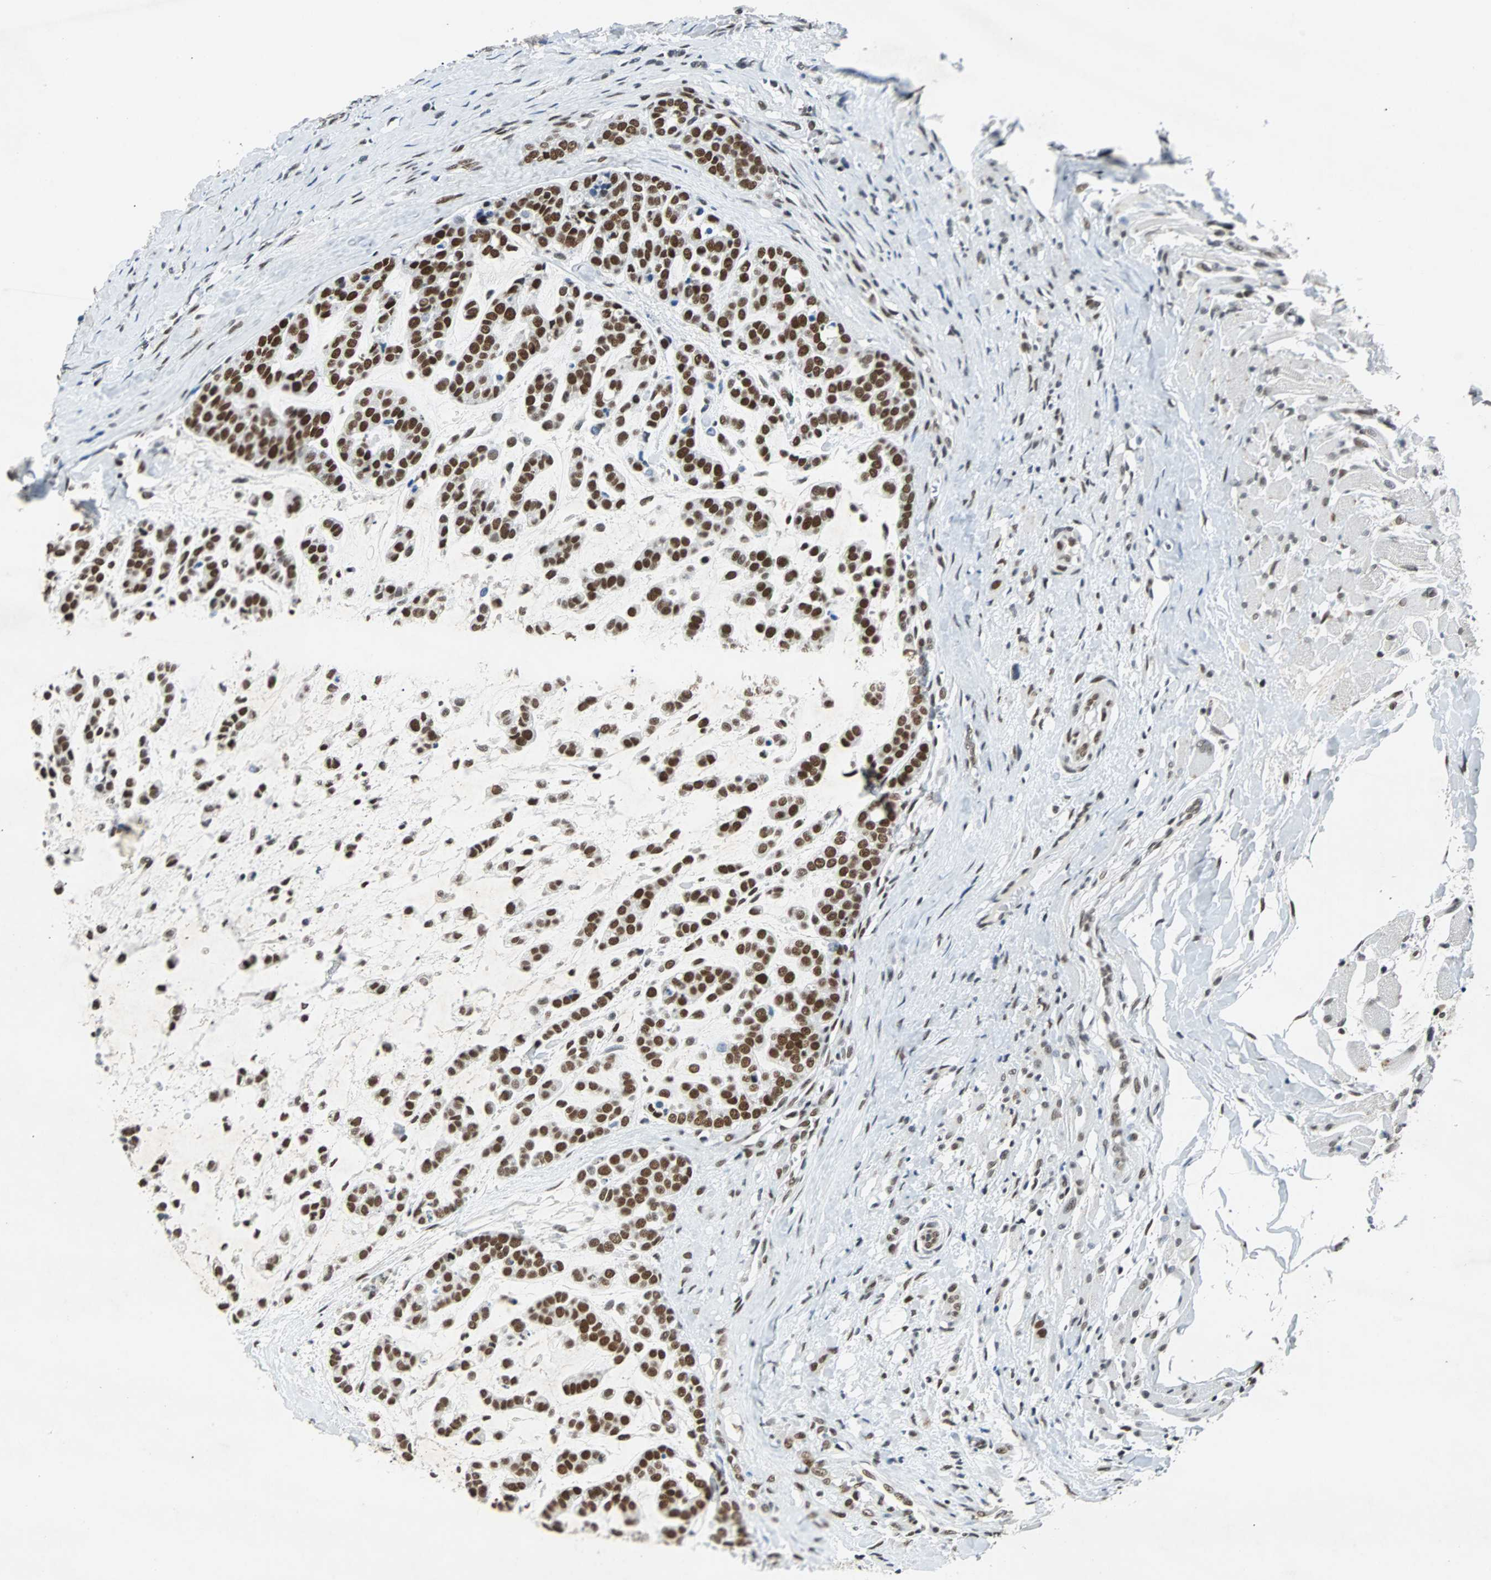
{"staining": {"intensity": "strong", "quantity": ">75%", "location": "nuclear"}, "tissue": "head and neck cancer", "cell_type": "Tumor cells", "image_type": "cancer", "snomed": [{"axis": "morphology", "description": "Adenocarcinoma, NOS"}, {"axis": "morphology", "description": "Adenoma, NOS"}, {"axis": "topography", "description": "Head-Neck"}], "caption": "IHC of human adenocarcinoma (head and neck) demonstrates high levels of strong nuclear positivity in about >75% of tumor cells. The staining is performed using DAB (3,3'-diaminobenzidine) brown chromogen to label protein expression. The nuclei are counter-stained blue using hematoxylin.", "gene": "GATAD2A", "patient": {"sex": "female", "age": 55}}